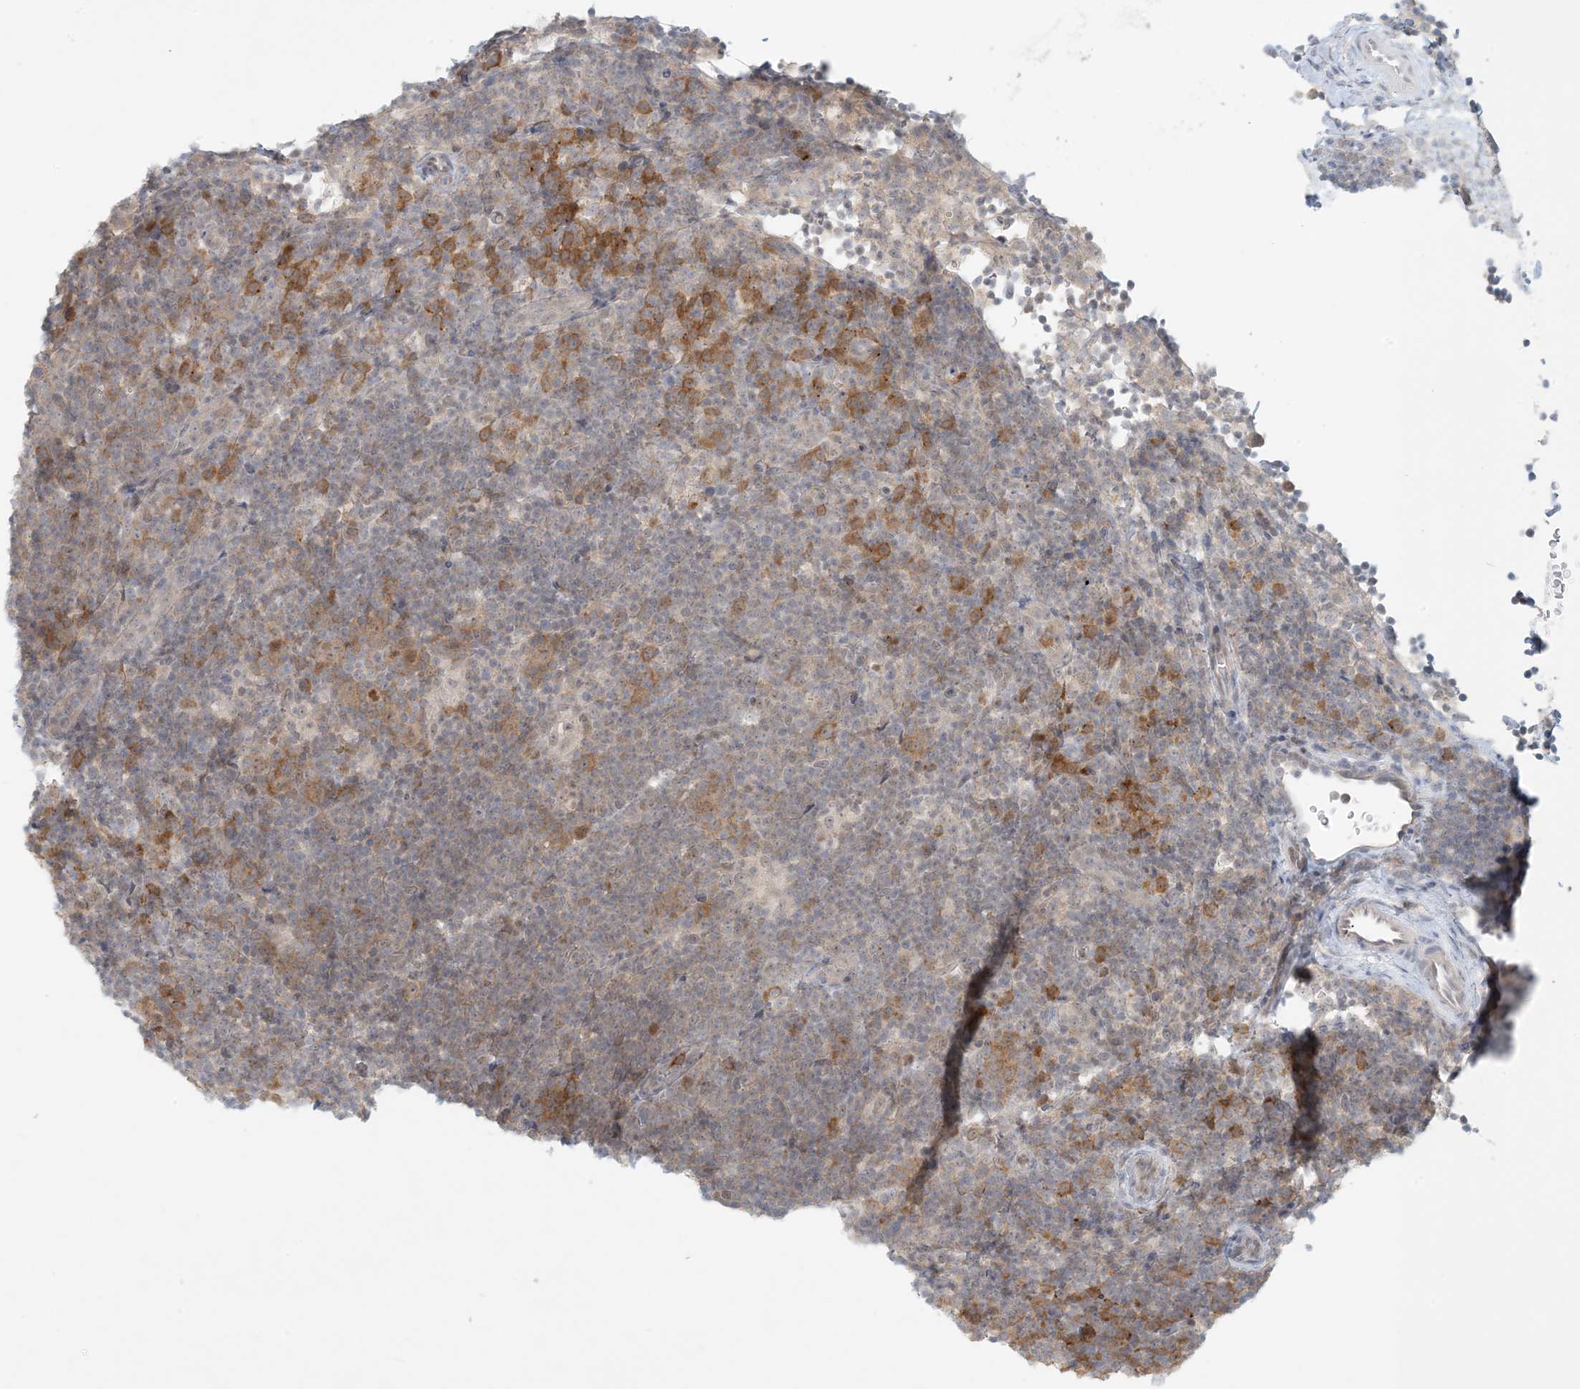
{"staining": {"intensity": "weak", "quantity": "<25%", "location": "nuclear"}, "tissue": "lymphoma", "cell_type": "Tumor cells", "image_type": "cancer", "snomed": [{"axis": "morphology", "description": "Hodgkin's disease, NOS"}, {"axis": "topography", "description": "Lymph node"}], "caption": "A high-resolution histopathology image shows immunohistochemistry (IHC) staining of lymphoma, which demonstrates no significant expression in tumor cells. The staining was performed using DAB (3,3'-diaminobenzidine) to visualize the protein expression in brown, while the nuclei were stained in blue with hematoxylin (Magnification: 20x).", "gene": "OBI1", "patient": {"sex": "female", "age": 57}}